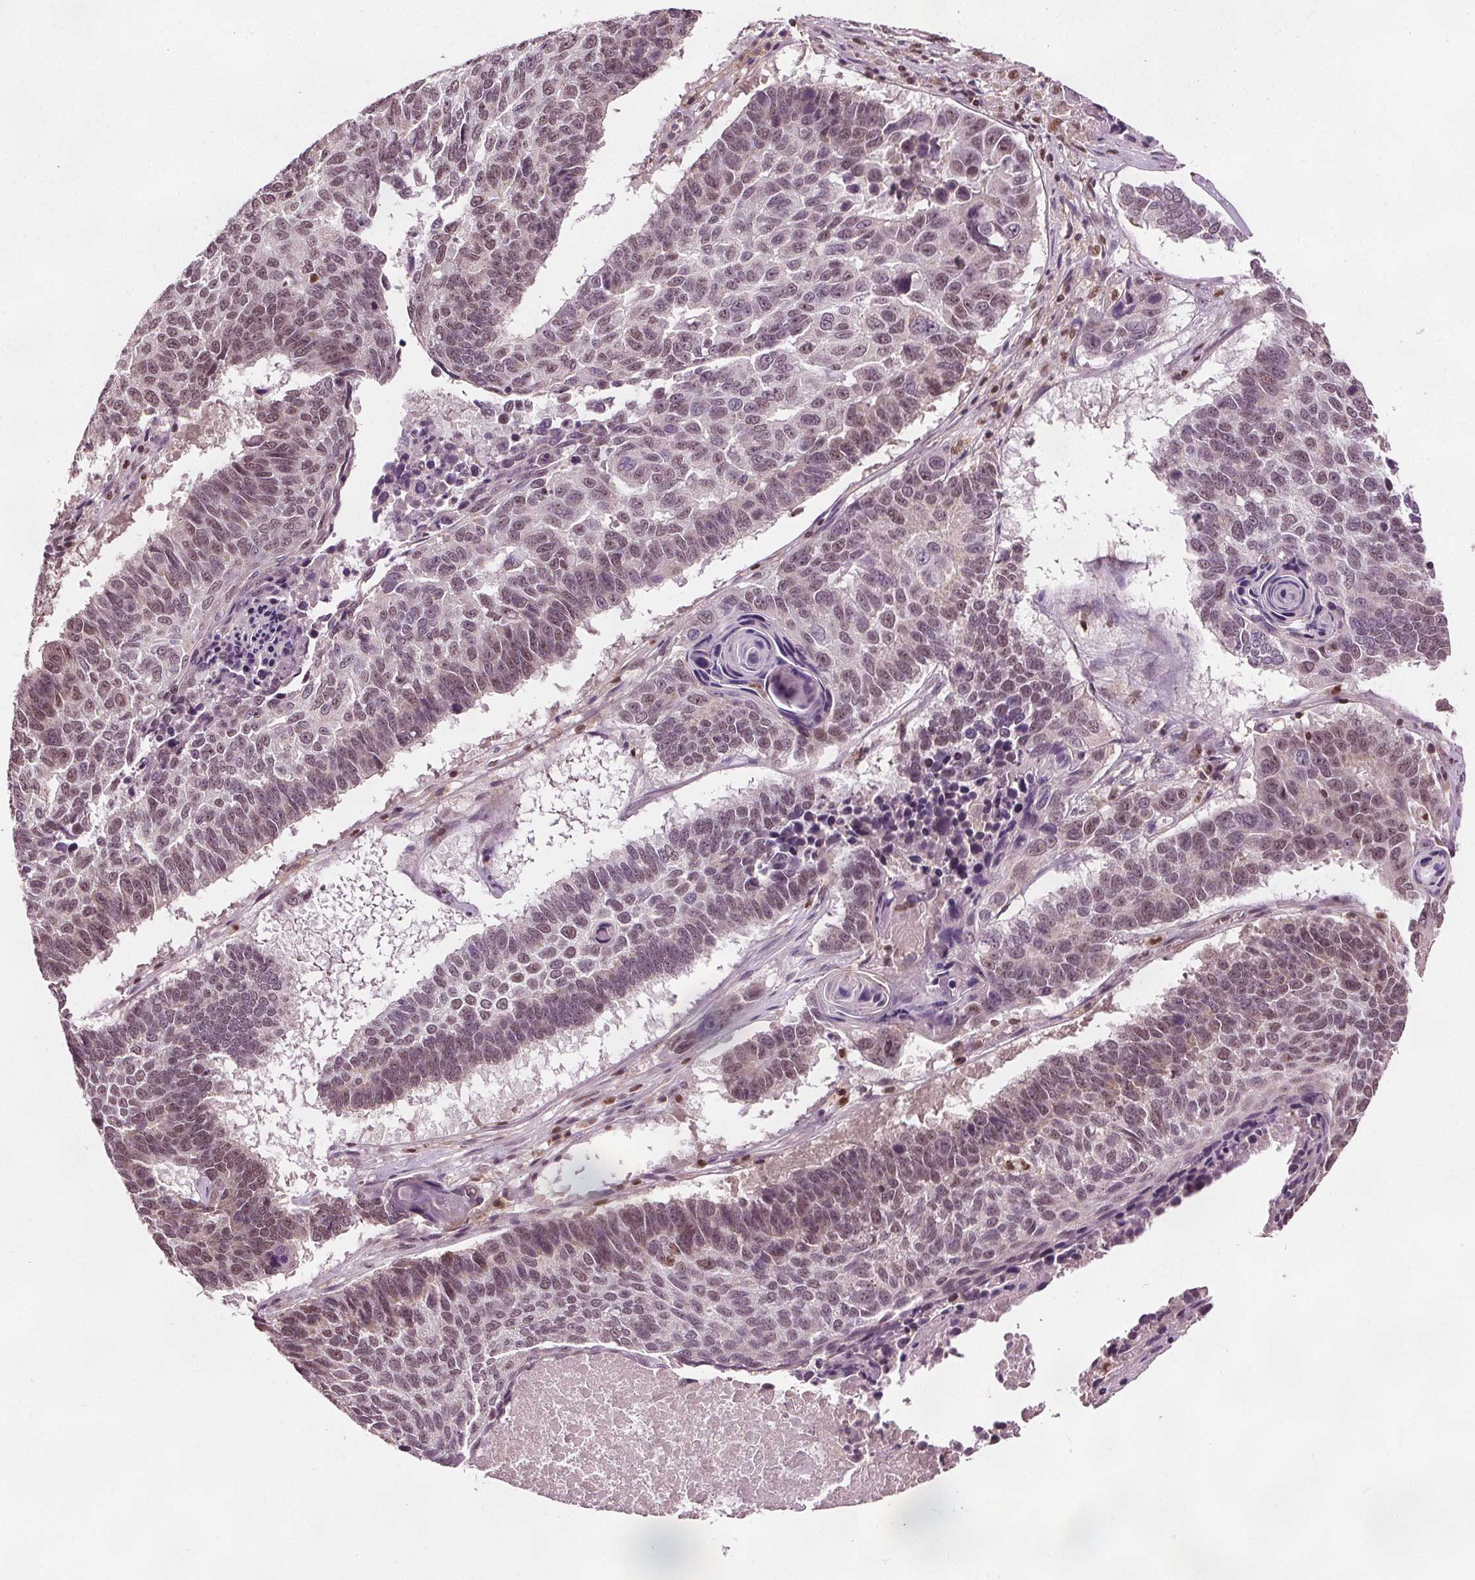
{"staining": {"intensity": "weak", "quantity": "25%-75%", "location": "nuclear"}, "tissue": "lung cancer", "cell_type": "Tumor cells", "image_type": "cancer", "snomed": [{"axis": "morphology", "description": "Squamous cell carcinoma, NOS"}, {"axis": "topography", "description": "Lung"}], "caption": "A brown stain labels weak nuclear positivity of a protein in lung cancer (squamous cell carcinoma) tumor cells.", "gene": "DDX11", "patient": {"sex": "male", "age": 73}}